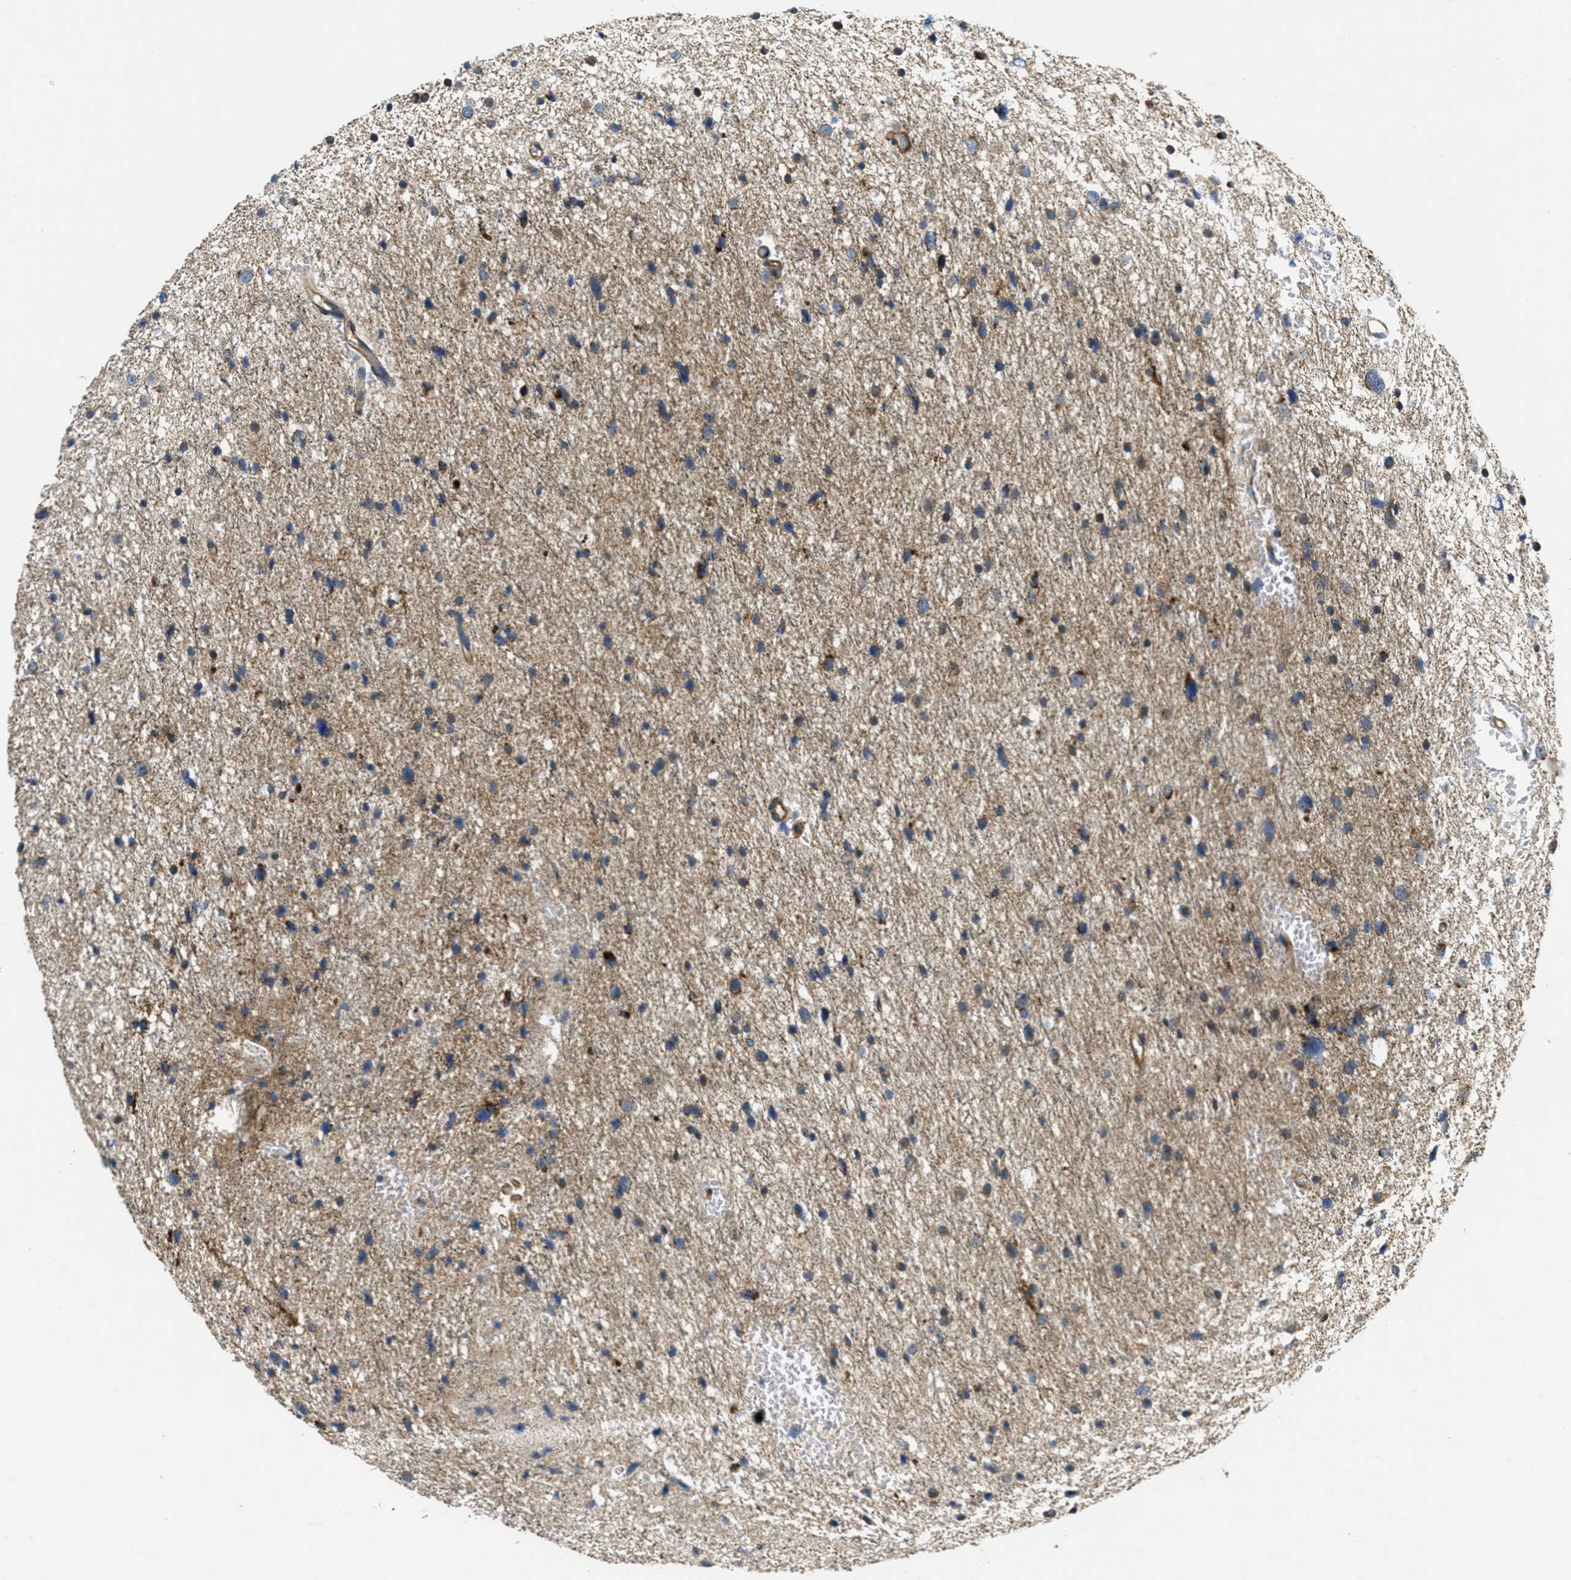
{"staining": {"intensity": "weak", "quantity": "25%-75%", "location": "cytoplasmic/membranous"}, "tissue": "glioma", "cell_type": "Tumor cells", "image_type": "cancer", "snomed": [{"axis": "morphology", "description": "Glioma, malignant, Low grade"}, {"axis": "topography", "description": "Brain"}], "caption": "Weak cytoplasmic/membranous expression for a protein is present in approximately 25%-75% of tumor cells of glioma using immunohistochemistry (IHC).", "gene": "TOMM70", "patient": {"sex": "female", "age": 37}}